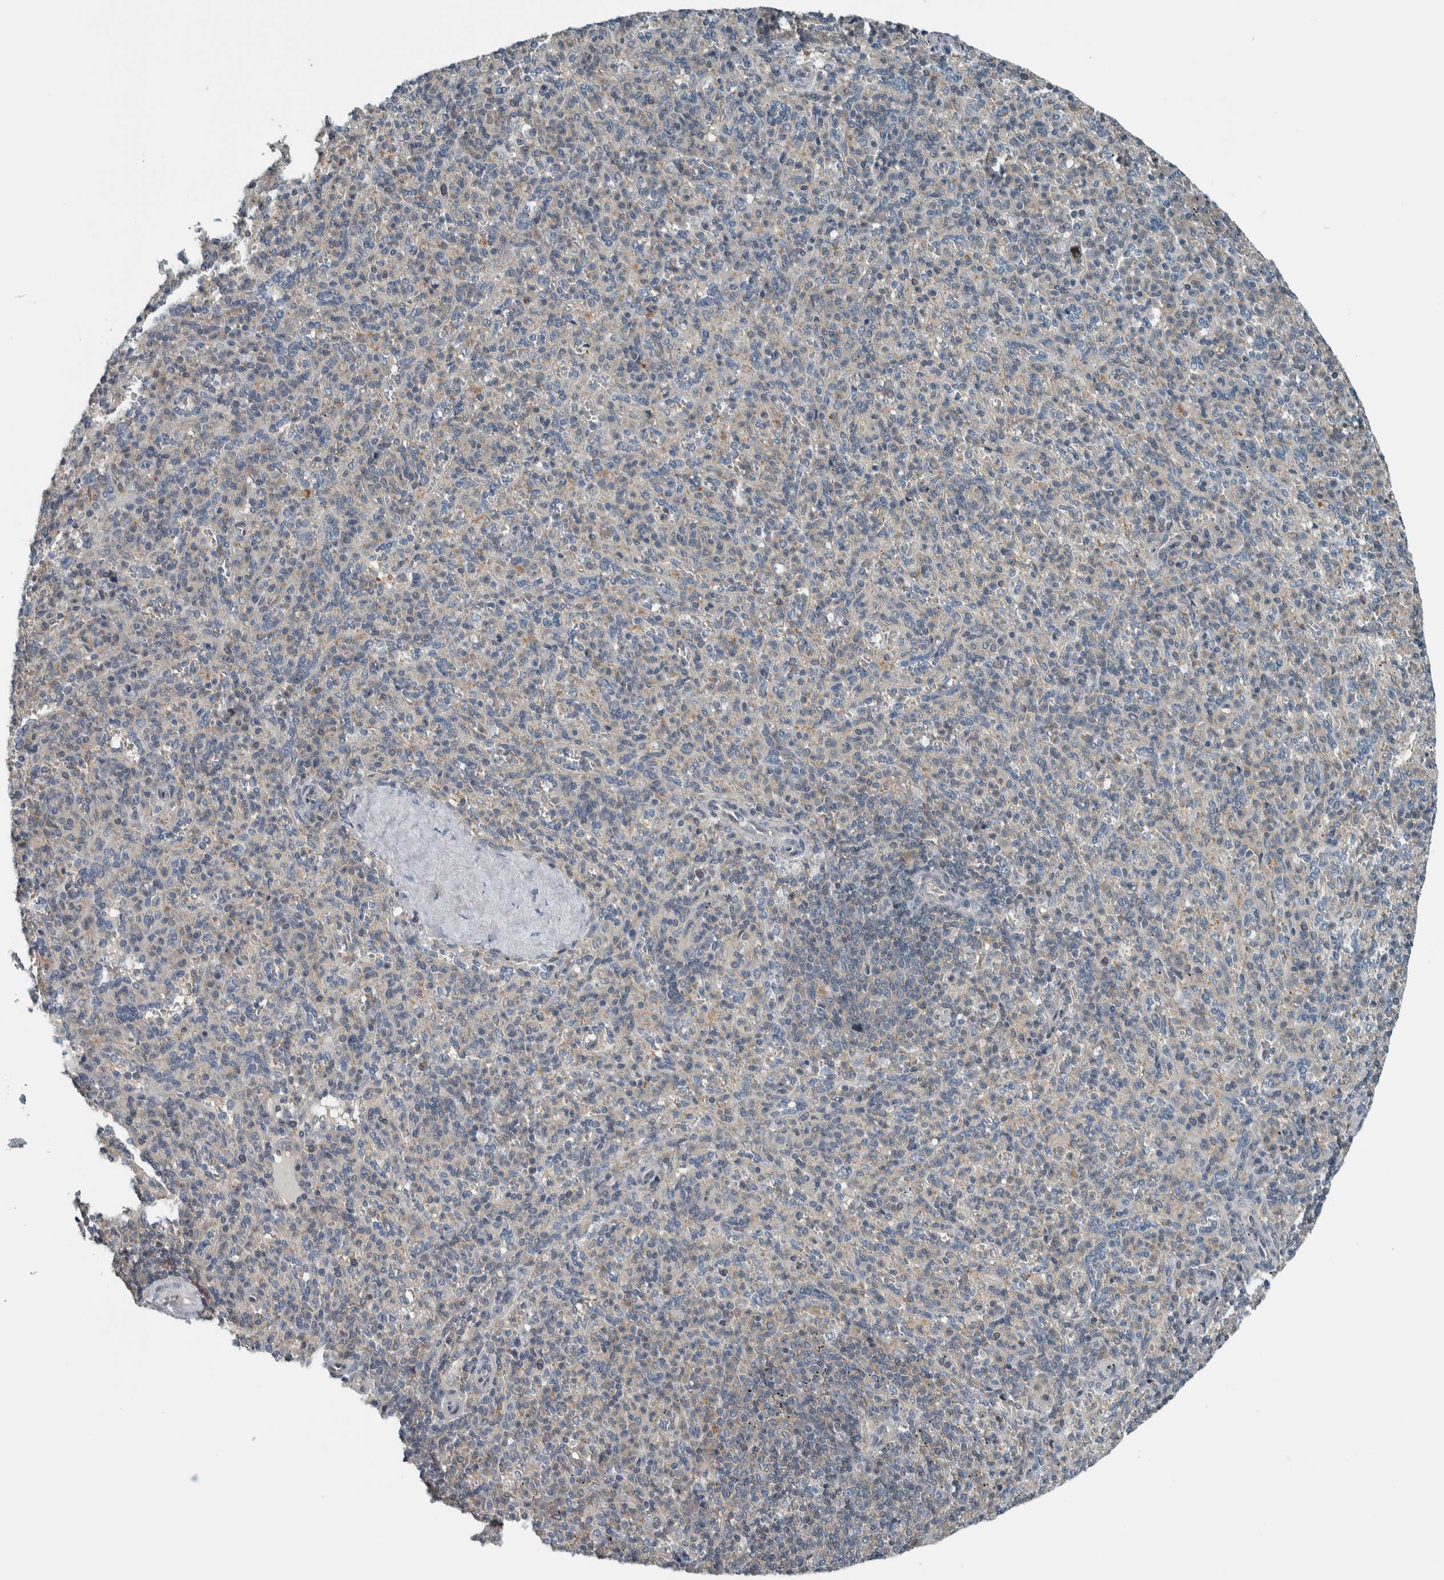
{"staining": {"intensity": "negative", "quantity": "none", "location": "none"}, "tissue": "spleen", "cell_type": "Cells in red pulp", "image_type": "normal", "snomed": [{"axis": "morphology", "description": "Normal tissue, NOS"}, {"axis": "topography", "description": "Spleen"}], "caption": "IHC of normal human spleen demonstrates no positivity in cells in red pulp.", "gene": "ALAD", "patient": {"sex": "male", "age": 36}}